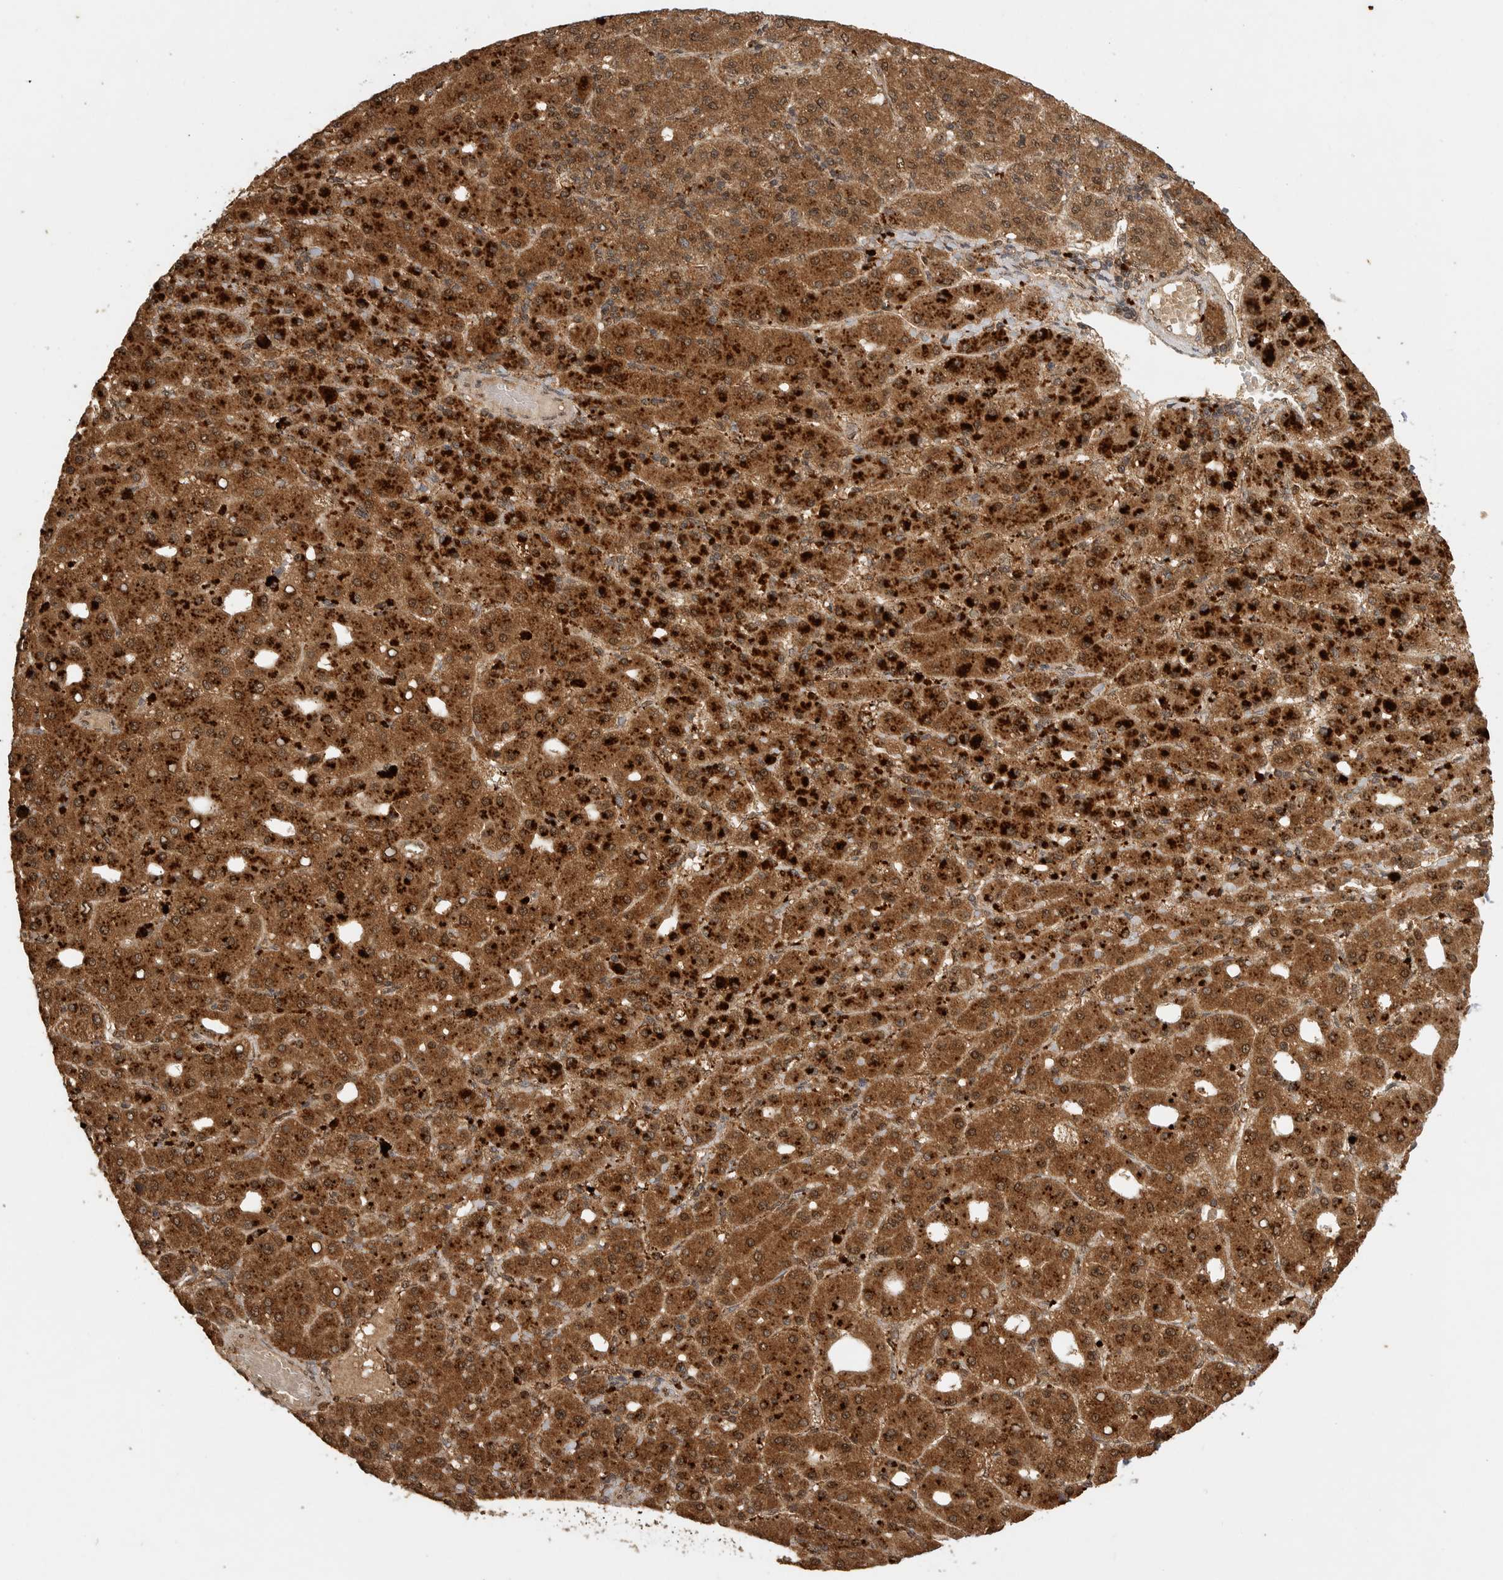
{"staining": {"intensity": "strong", "quantity": ">75%", "location": "cytoplasmic/membranous"}, "tissue": "liver cancer", "cell_type": "Tumor cells", "image_type": "cancer", "snomed": [{"axis": "morphology", "description": "Carcinoma, Hepatocellular, NOS"}, {"axis": "topography", "description": "Liver"}], "caption": "Liver cancer stained with a protein marker exhibits strong staining in tumor cells.", "gene": "ICOSLG", "patient": {"sex": "male", "age": 65}}